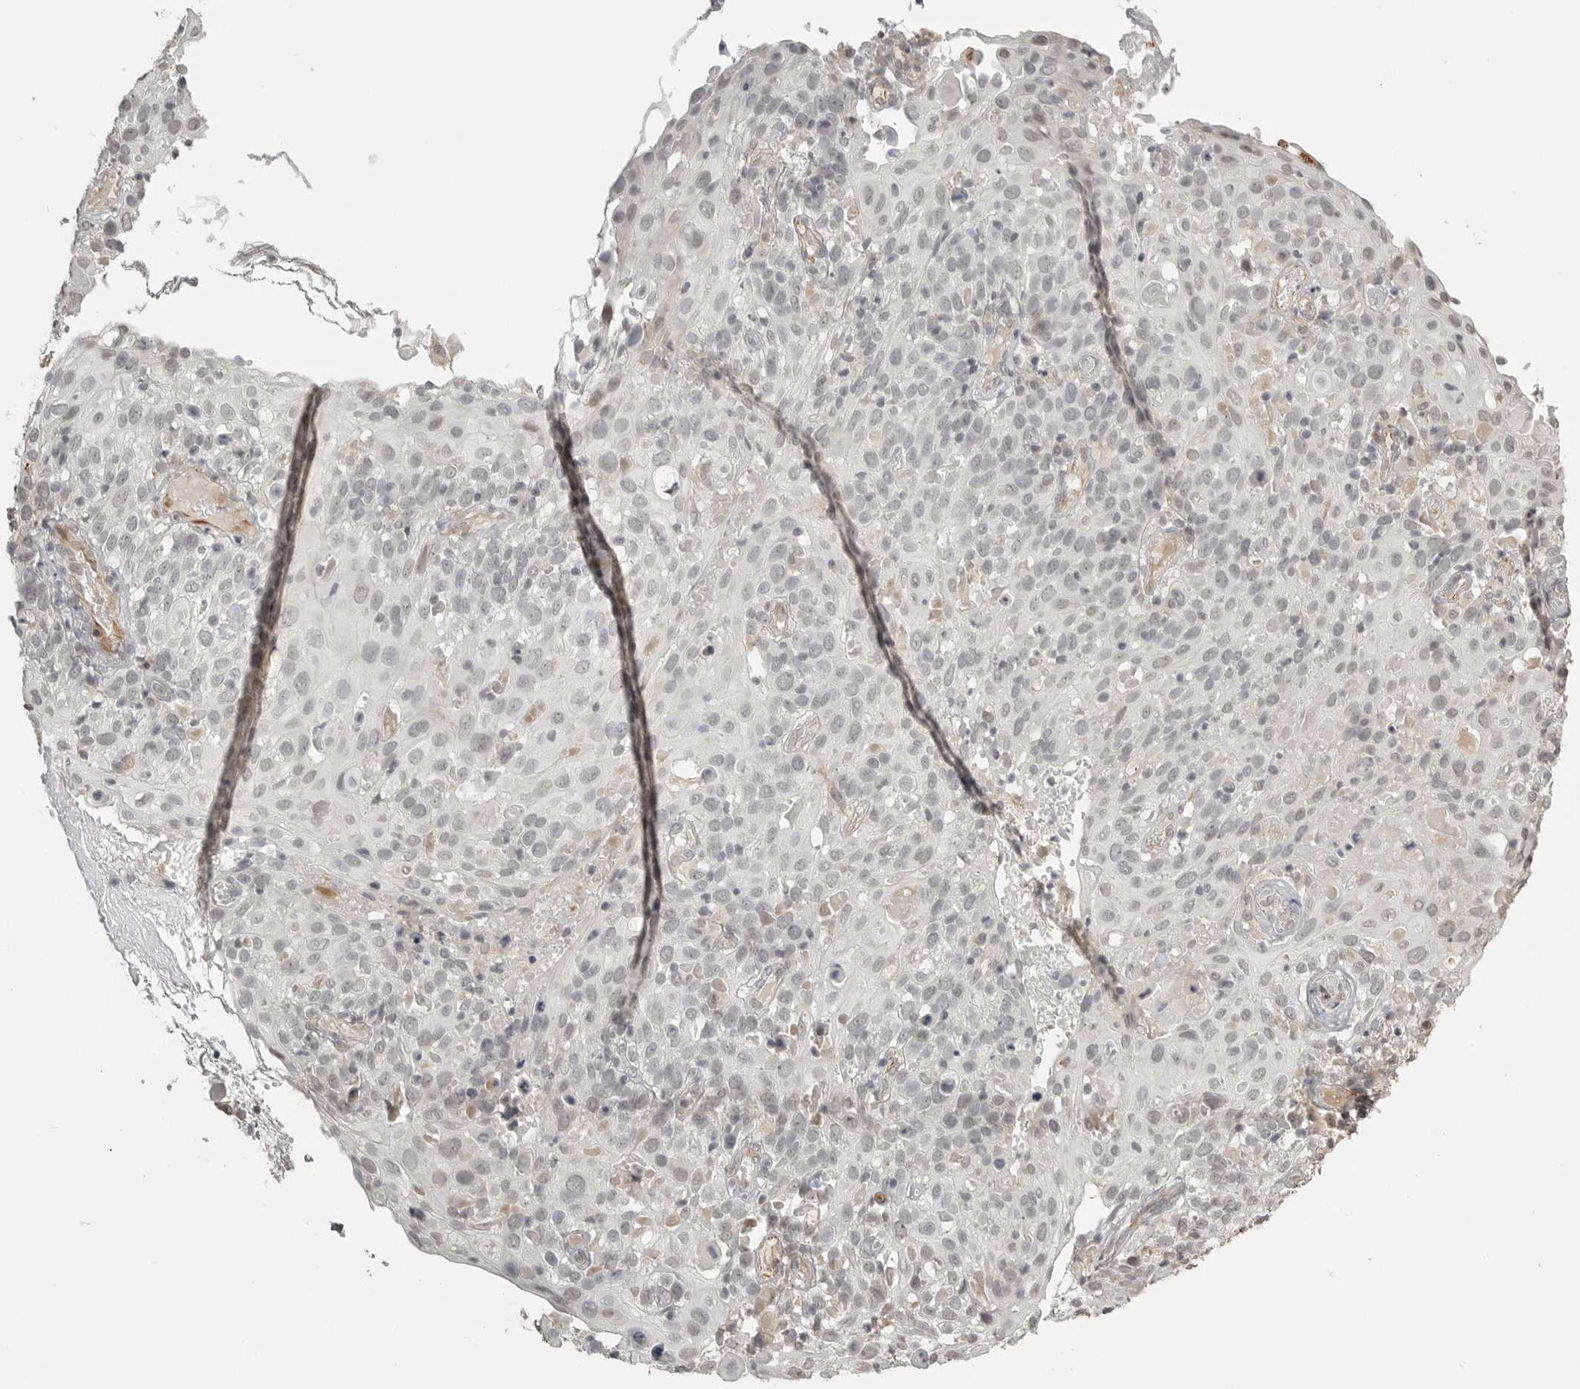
{"staining": {"intensity": "negative", "quantity": "none", "location": "none"}, "tissue": "cervical cancer", "cell_type": "Tumor cells", "image_type": "cancer", "snomed": [{"axis": "morphology", "description": "Squamous cell carcinoma, NOS"}, {"axis": "topography", "description": "Cervix"}], "caption": "Immunohistochemistry image of neoplastic tissue: human cervical cancer stained with DAB exhibits no significant protein expression in tumor cells.", "gene": "SMG8", "patient": {"sex": "female", "age": 74}}